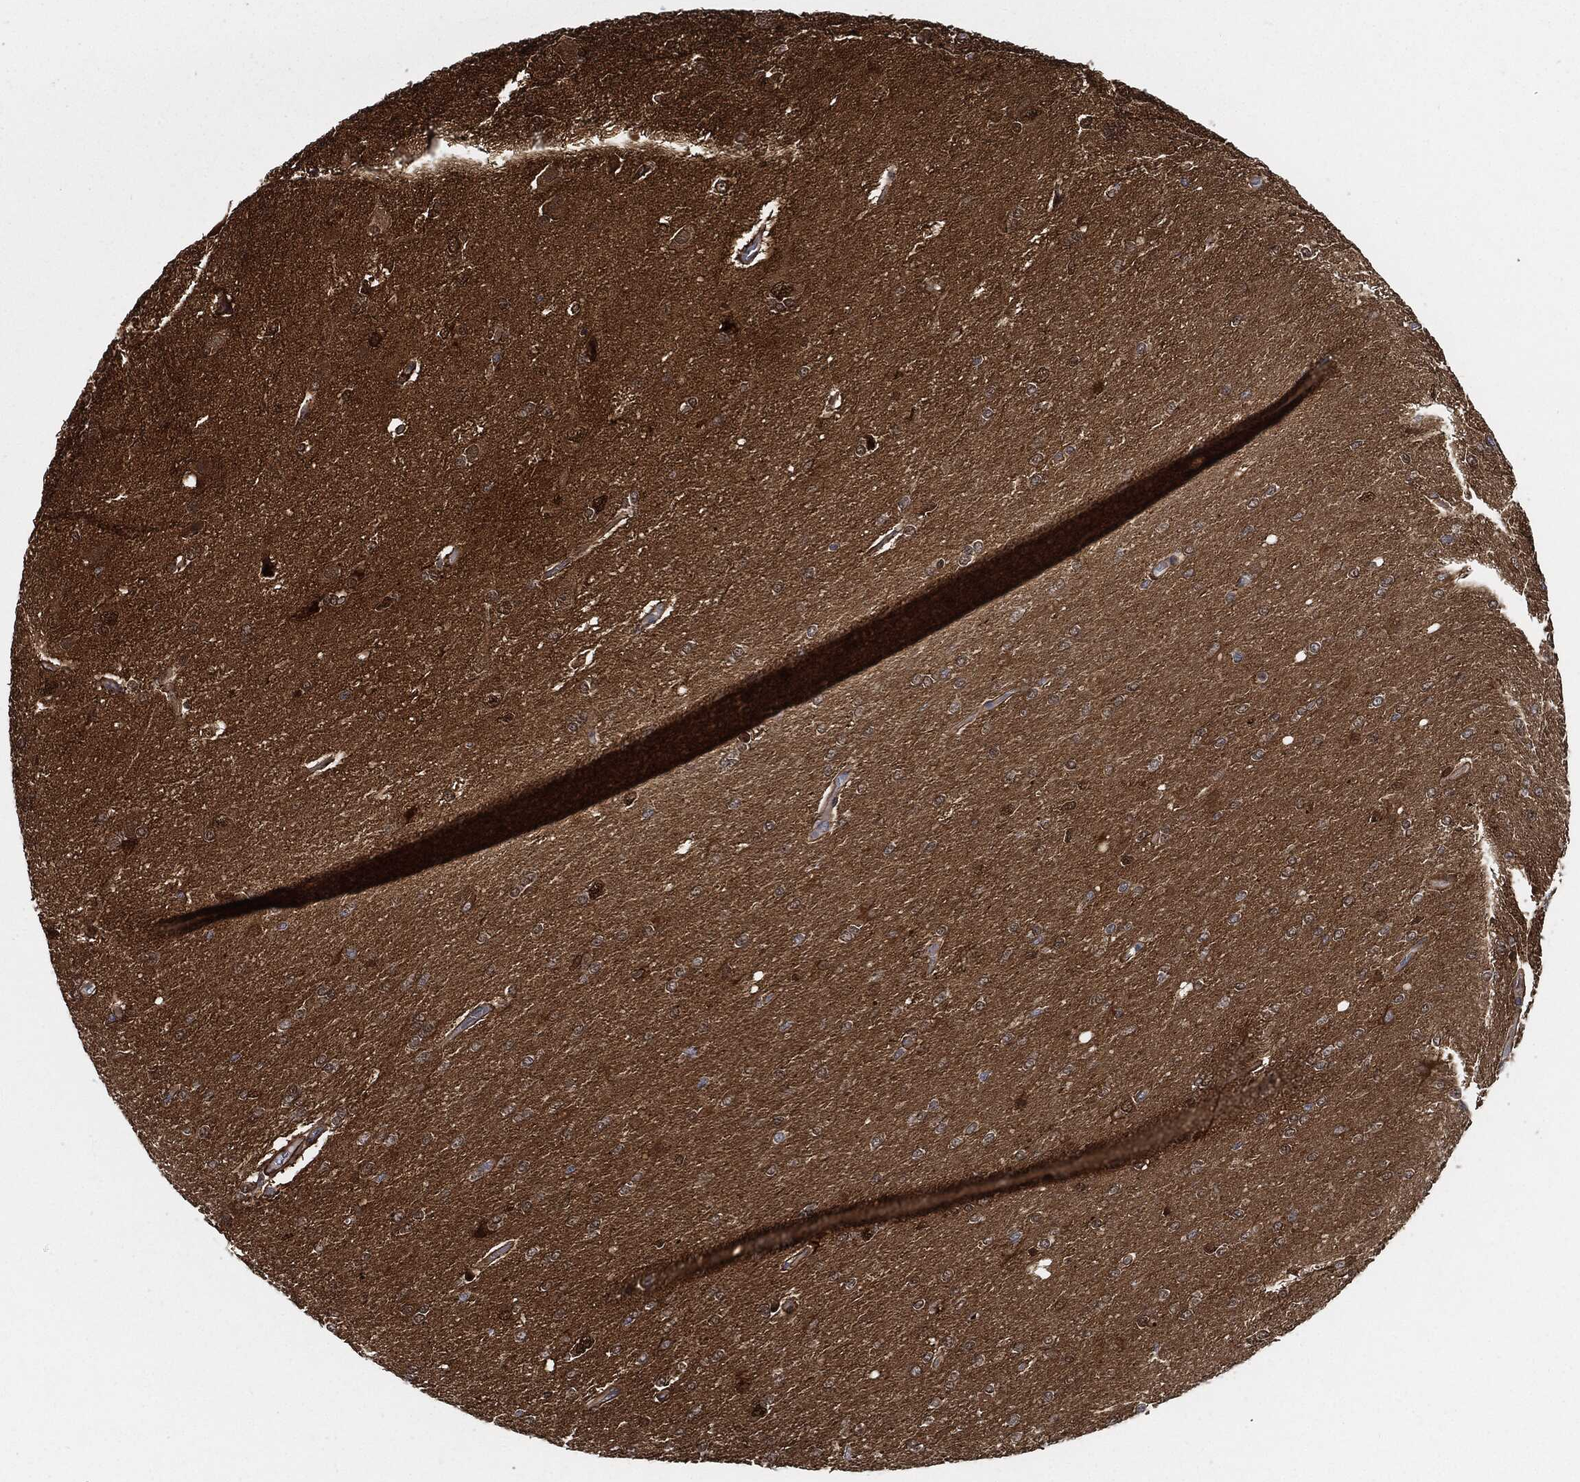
{"staining": {"intensity": "negative", "quantity": "none", "location": "none"}, "tissue": "glioma", "cell_type": "Tumor cells", "image_type": "cancer", "snomed": [{"axis": "morphology", "description": "Glioma, malignant, High grade"}, {"axis": "topography", "description": "Cerebral cortex"}], "caption": "This image is of malignant glioma (high-grade) stained with IHC to label a protein in brown with the nuclei are counter-stained blue. There is no expression in tumor cells.", "gene": "PRDX2", "patient": {"sex": "male", "age": 70}}